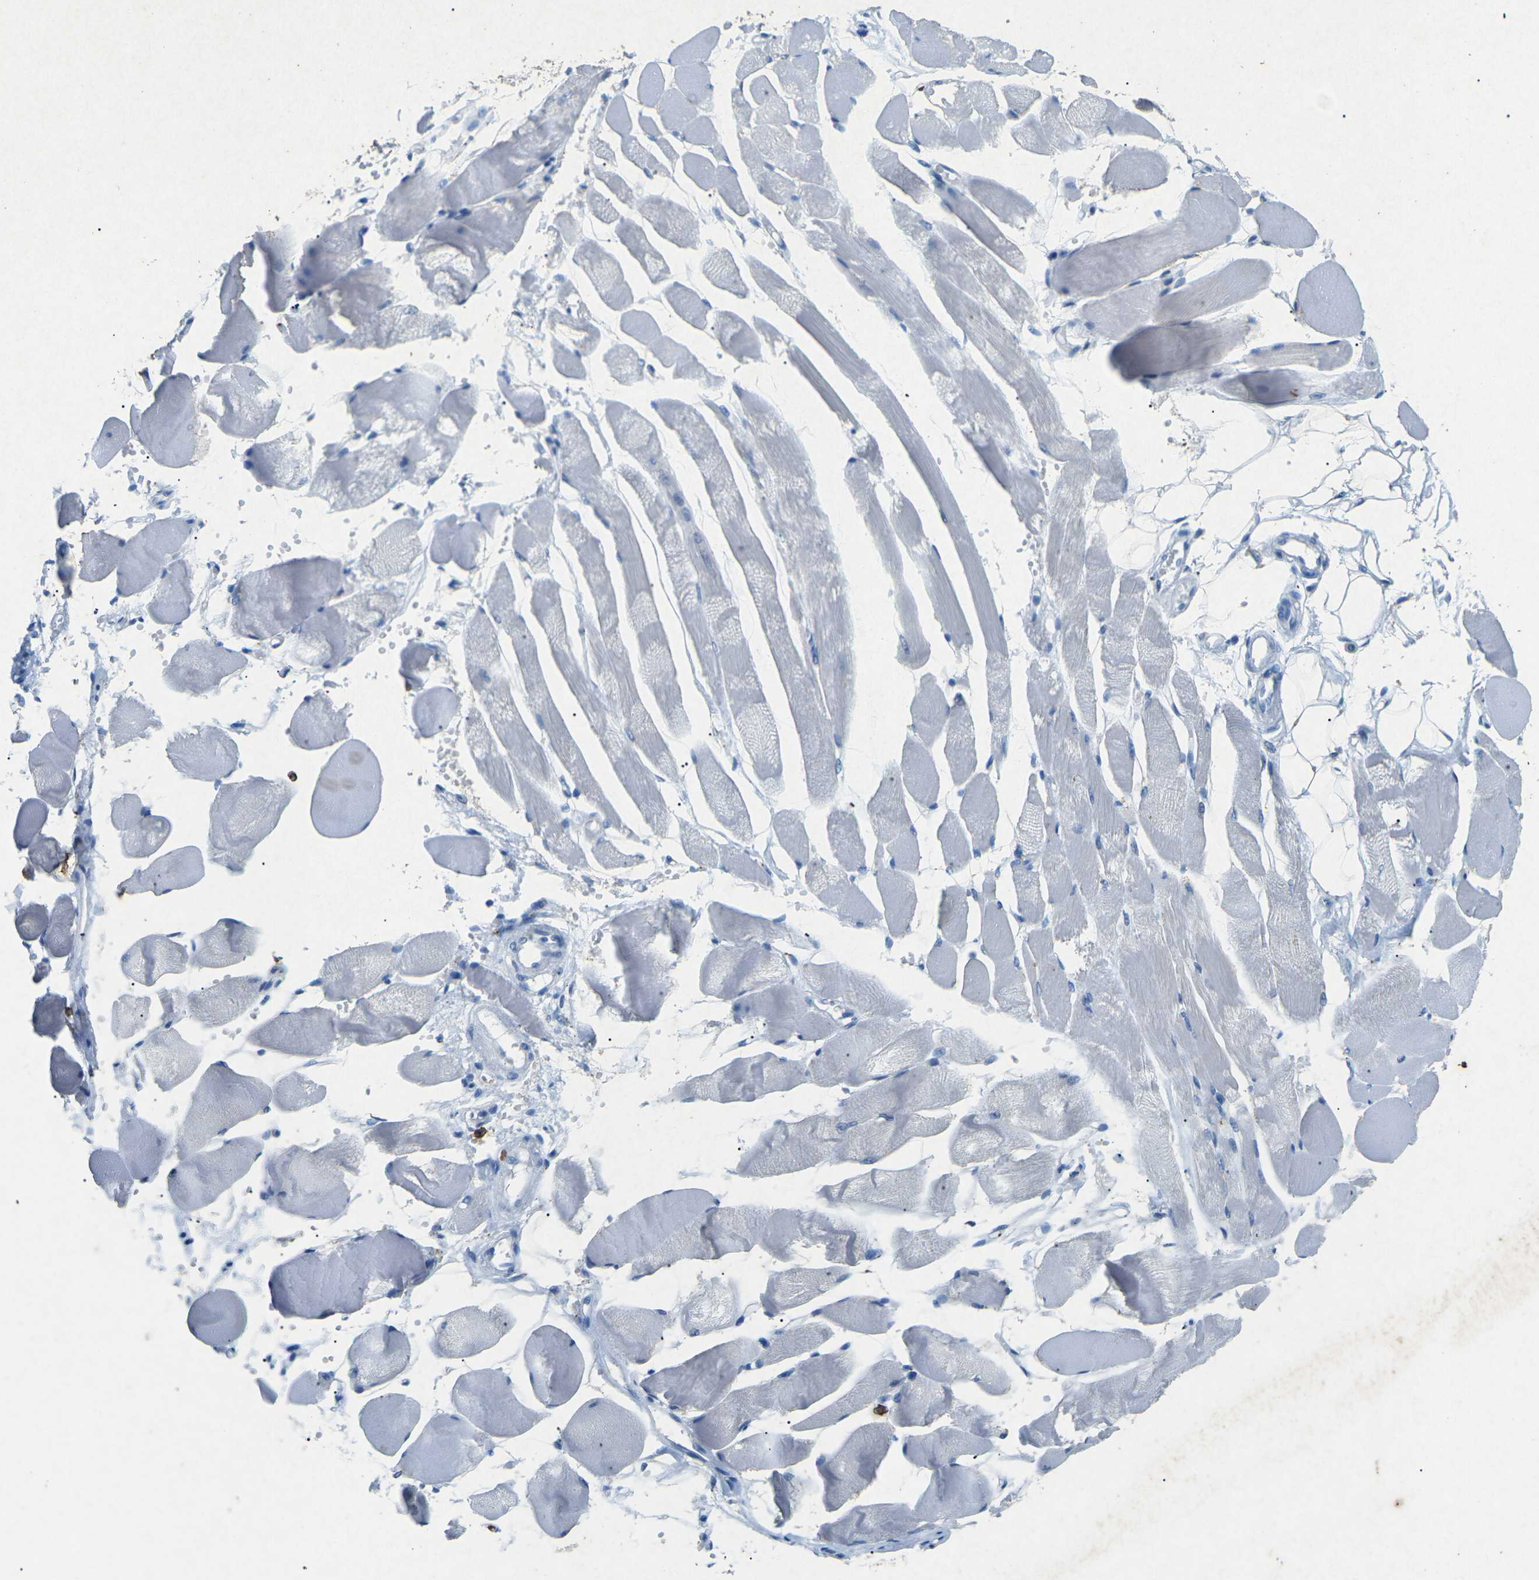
{"staining": {"intensity": "negative", "quantity": "none", "location": "none"}, "tissue": "skeletal muscle", "cell_type": "Myocytes", "image_type": "normal", "snomed": [{"axis": "morphology", "description": "Normal tissue, NOS"}, {"axis": "topography", "description": "Skeletal muscle"}, {"axis": "topography", "description": "Peripheral nerve tissue"}], "caption": "Protein analysis of unremarkable skeletal muscle exhibits no significant staining in myocytes. (DAB immunohistochemistry (IHC) with hematoxylin counter stain).", "gene": "CTAGE1", "patient": {"sex": "female", "age": 84}}